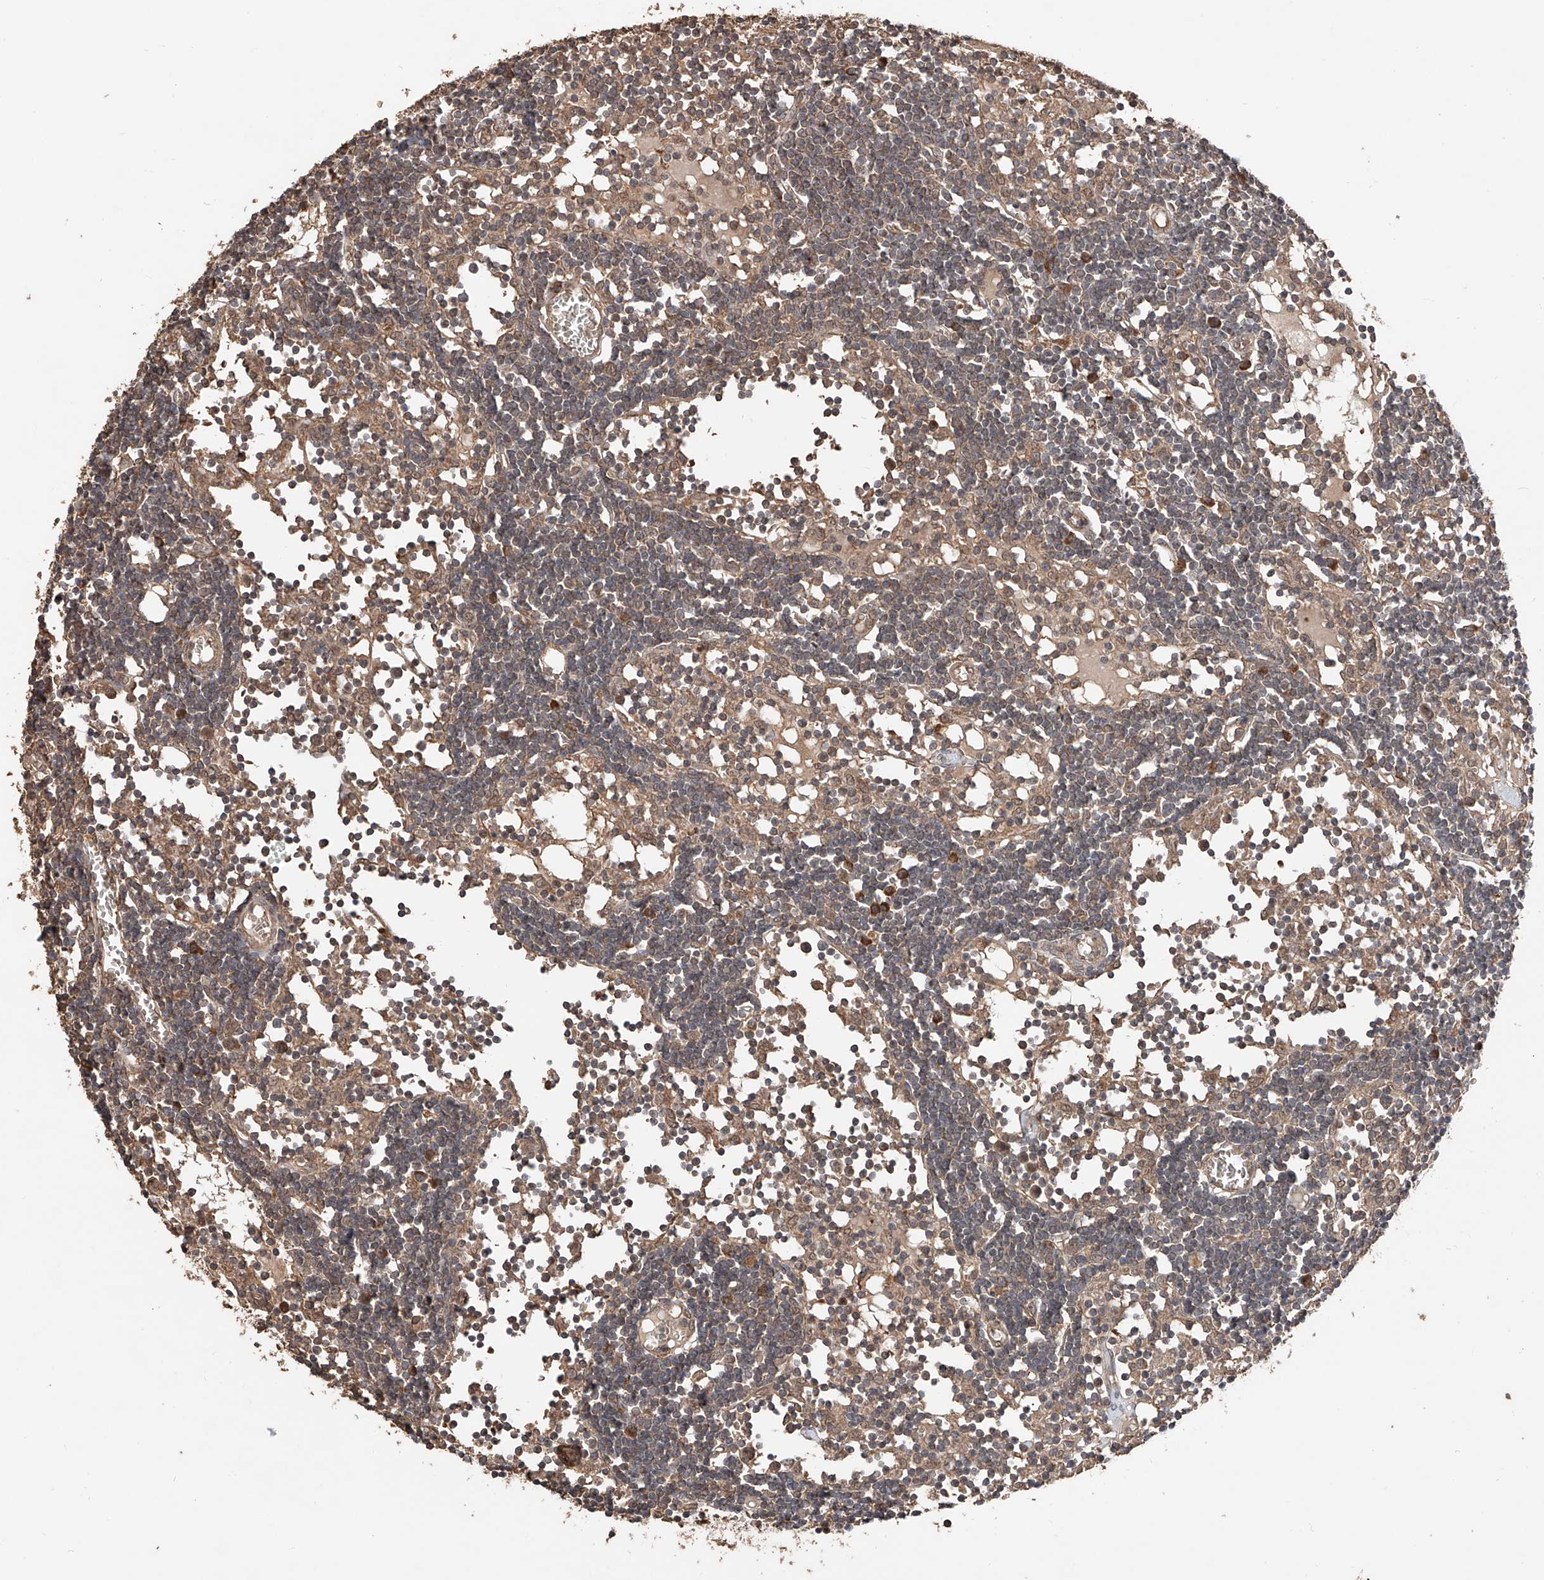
{"staining": {"intensity": "moderate", "quantity": ">75%", "location": "cytoplasmic/membranous"}, "tissue": "lymph node", "cell_type": "Germinal center cells", "image_type": "normal", "snomed": [{"axis": "morphology", "description": "Normal tissue, NOS"}, {"axis": "topography", "description": "Lymph node"}], "caption": "Immunohistochemical staining of normal human lymph node exhibits medium levels of moderate cytoplasmic/membranous positivity in approximately >75% of germinal center cells.", "gene": "FAM135A", "patient": {"sex": "female", "age": 11}}